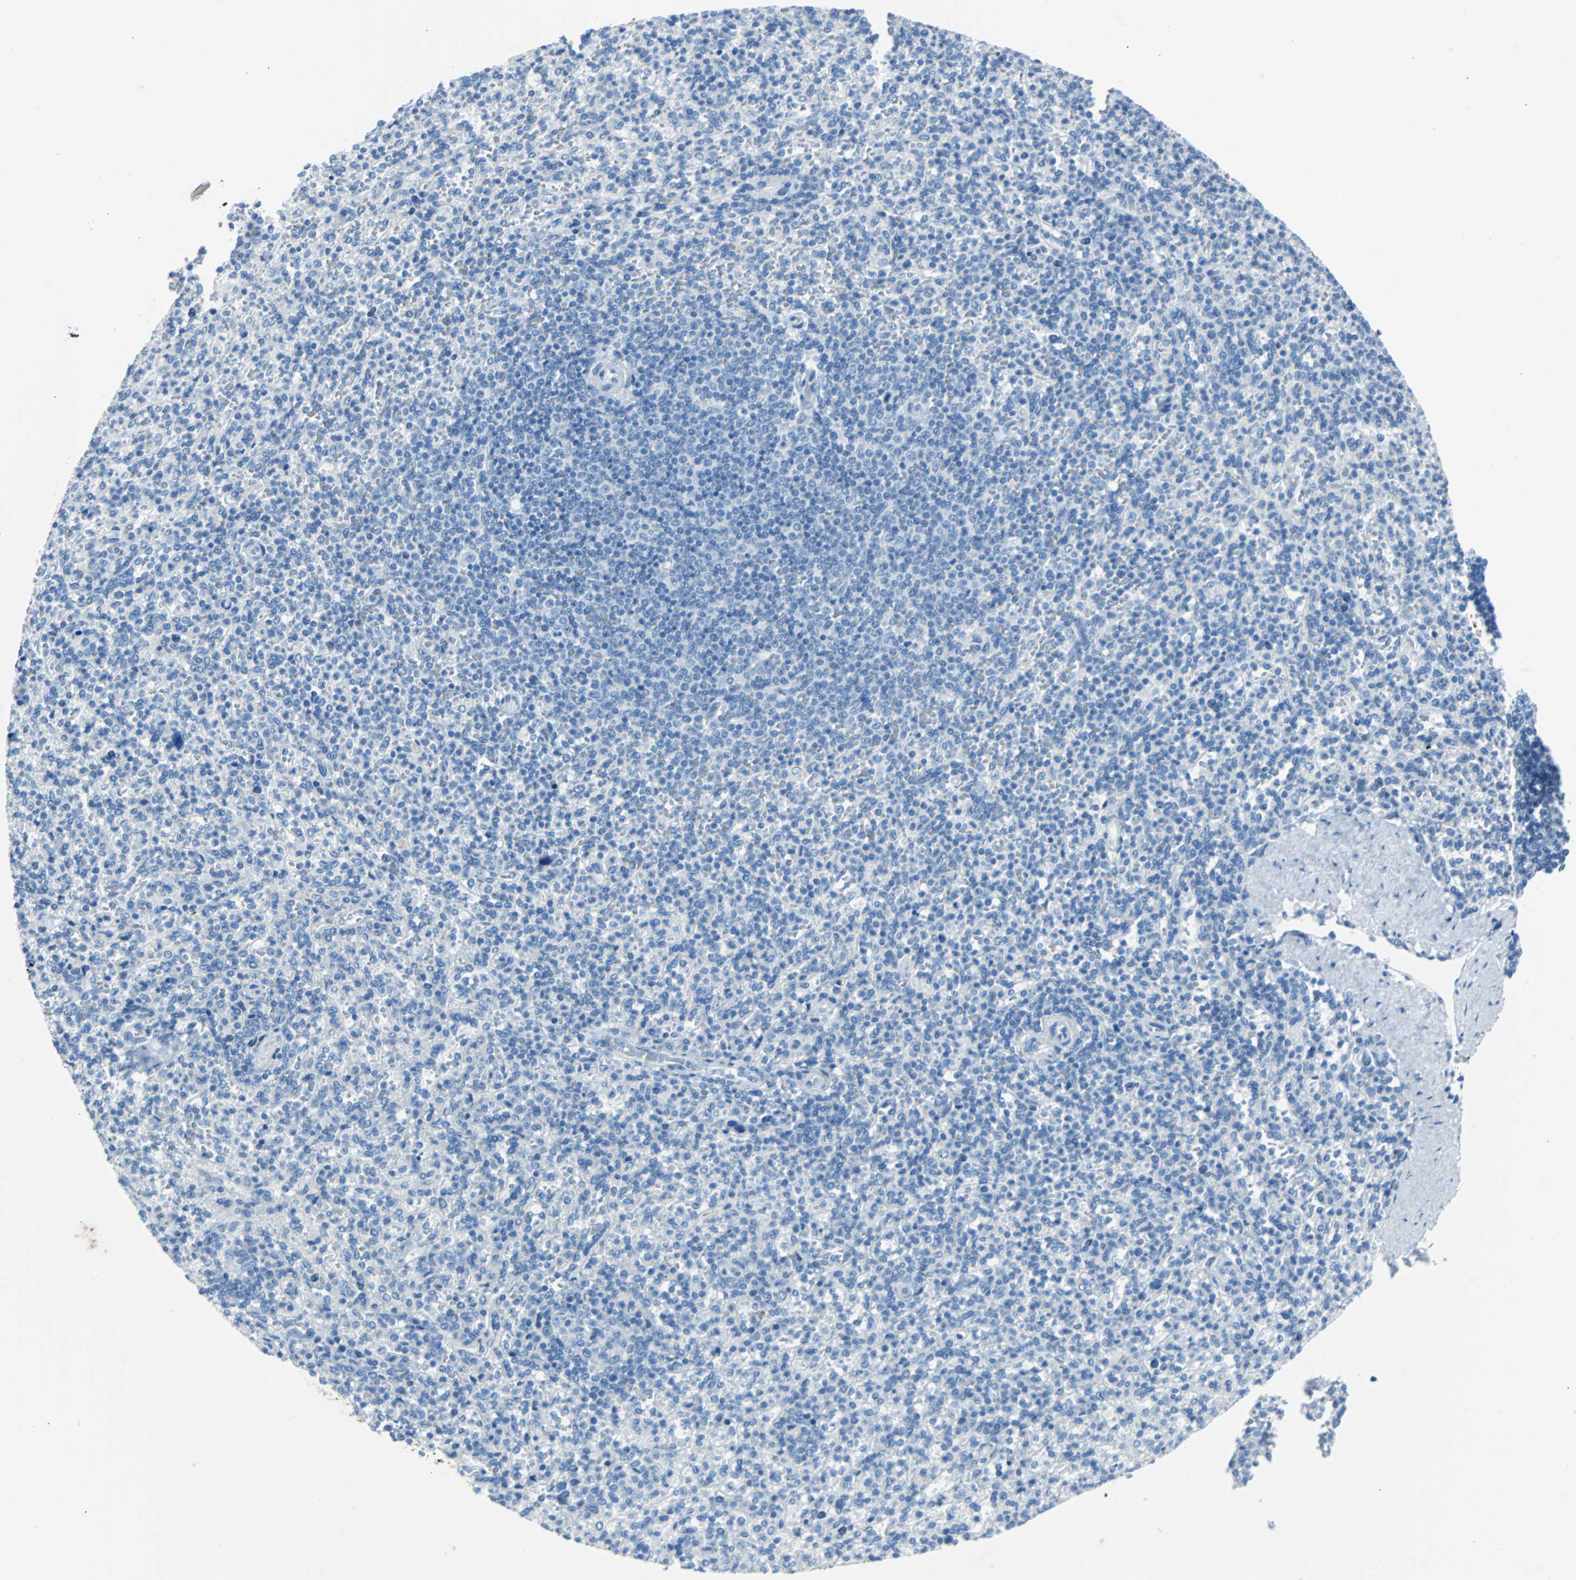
{"staining": {"intensity": "negative", "quantity": "none", "location": "none"}, "tissue": "spleen", "cell_type": "Cells in red pulp", "image_type": "normal", "snomed": [{"axis": "morphology", "description": "Normal tissue, NOS"}, {"axis": "topography", "description": "Spleen"}], "caption": "A photomicrograph of spleen stained for a protein shows no brown staining in cells in red pulp. The staining was performed using DAB to visualize the protein expression in brown, while the nuclei were stained in blue with hematoxylin (Magnification: 20x).", "gene": "KRT7", "patient": {"sex": "male", "age": 36}}